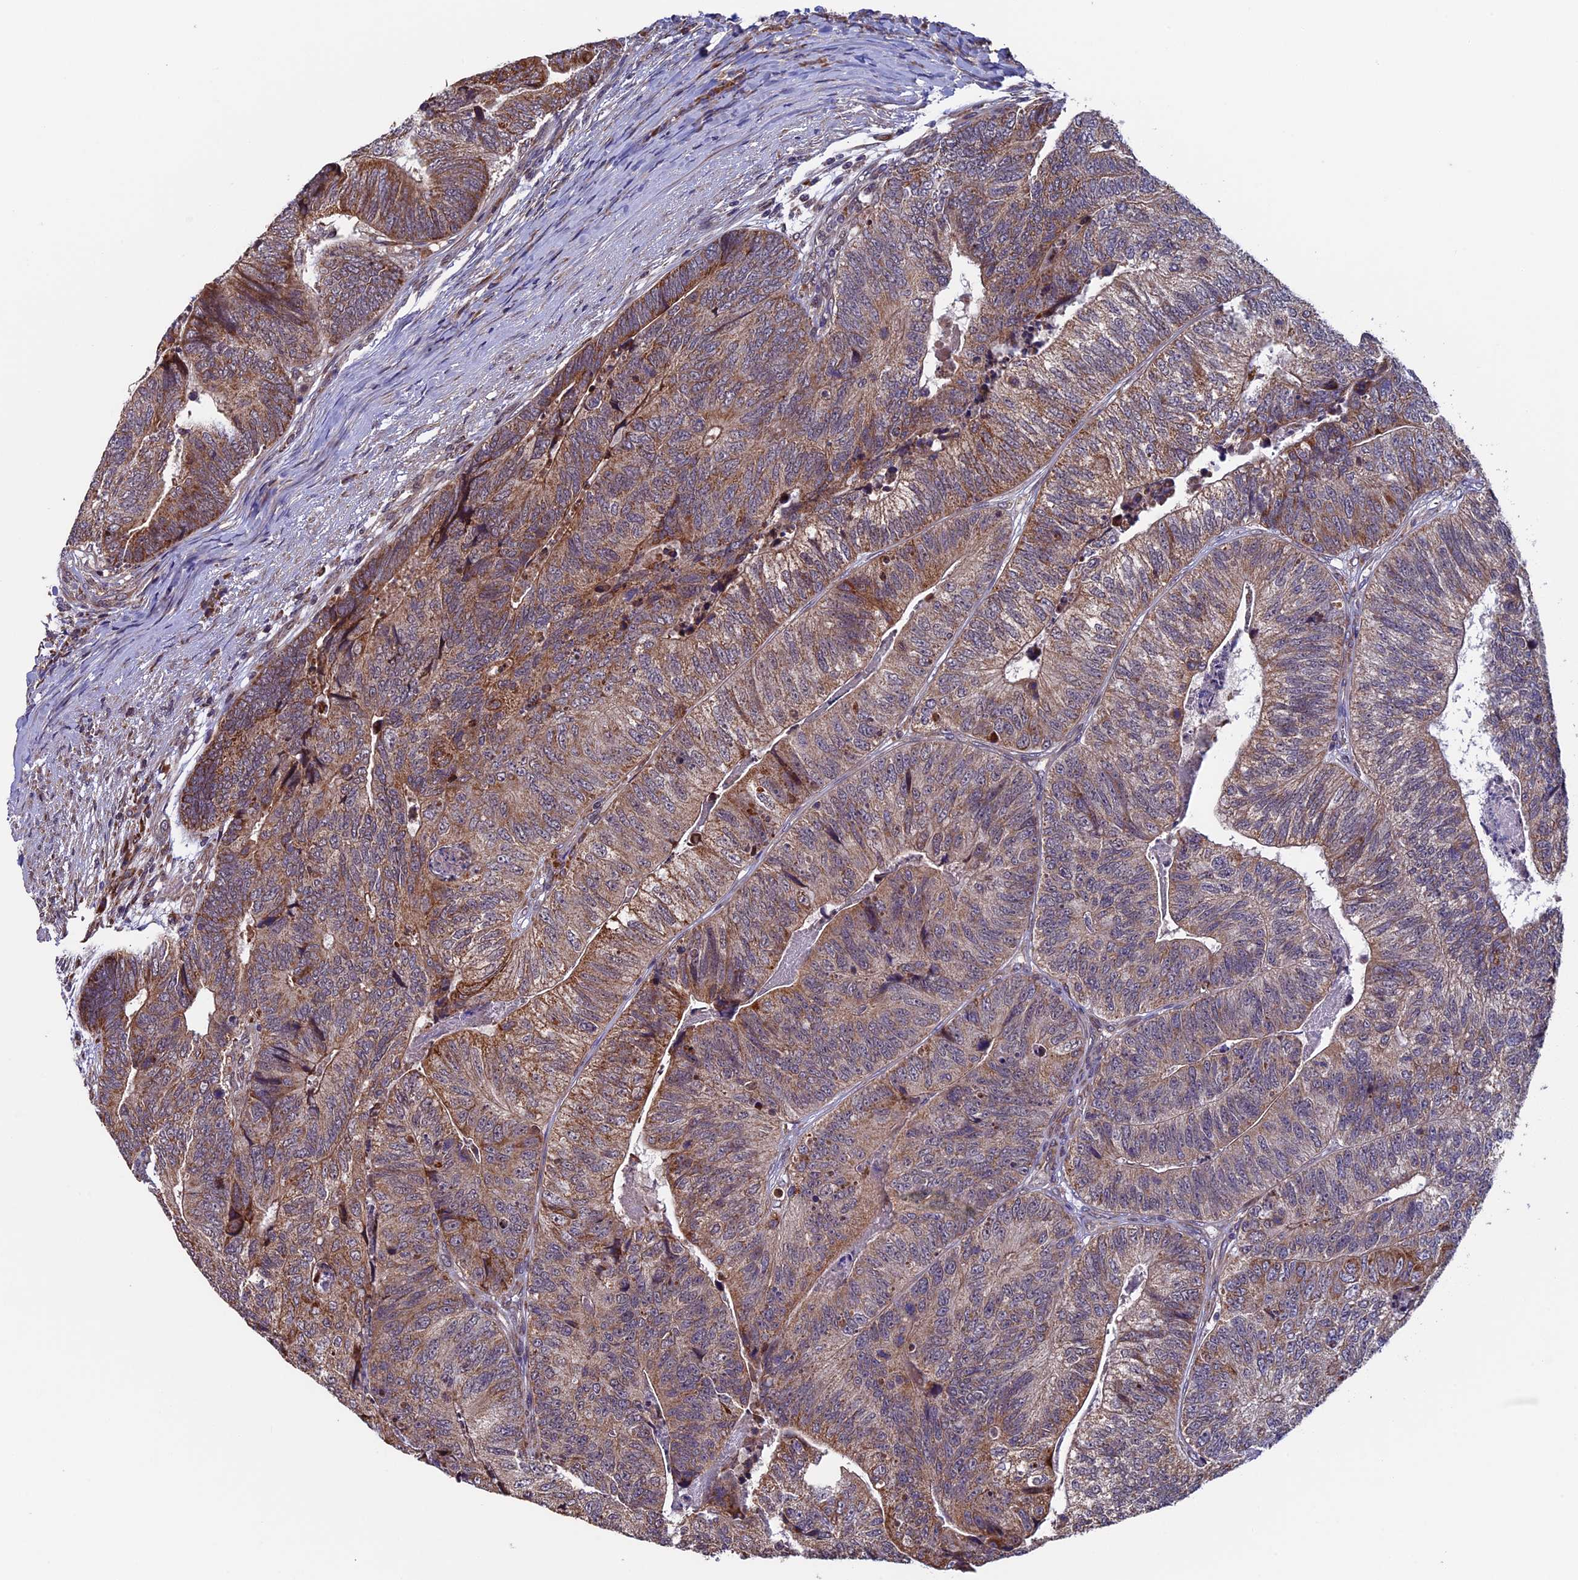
{"staining": {"intensity": "moderate", "quantity": ">75%", "location": "cytoplasmic/membranous"}, "tissue": "colorectal cancer", "cell_type": "Tumor cells", "image_type": "cancer", "snomed": [{"axis": "morphology", "description": "Adenocarcinoma, NOS"}, {"axis": "topography", "description": "Colon"}], "caption": "Colorectal adenocarcinoma stained with DAB IHC shows medium levels of moderate cytoplasmic/membranous positivity in approximately >75% of tumor cells.", "gene": "RNF17", "patient": {"sex": "female", "age": 67}}